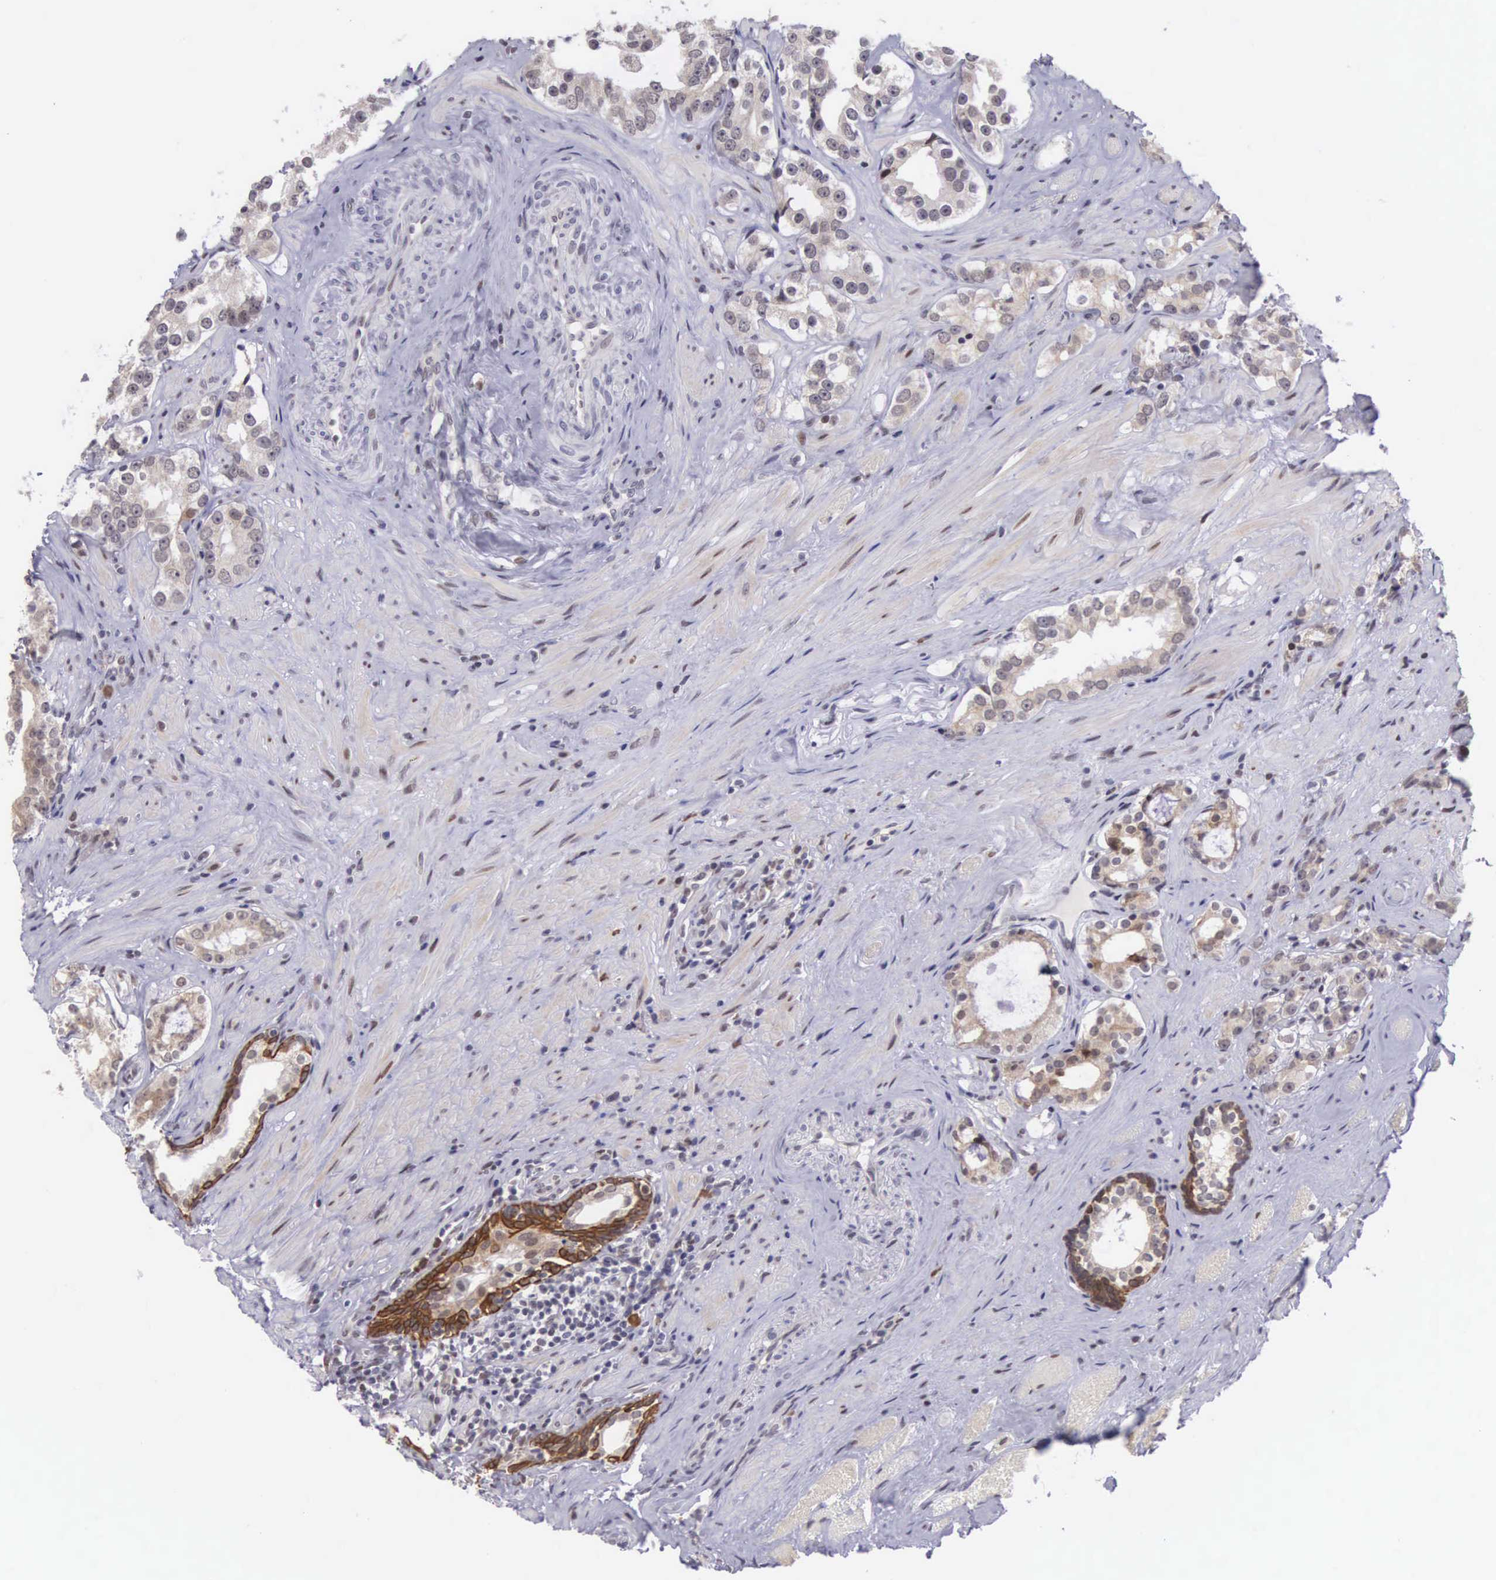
{"staining": {"intensity": "weak", "quantity": "25%-75%", "location": "cytoplasmic/membranous"}, "tissue": "prostate cancer", "cell_type": "Tumor cells", "image_type": "cancer", "snomed": [{"axis": "morphology", "description": "Adenocarcinoma, Medium grade"}, {"axis": "topography", "description": "Prostate"}], "caption": "Immunohistochemistry (IHC) photomicrograph of medium-grade adenocarcinoma (prostate) stained for a protein (brown), which reveals low levels of weak cytoplasmic/membranous positivity in about 25%-75% of tumor cells.", "gene": "SLC25A21", "patient": {"sex": "male", "age": 73}}